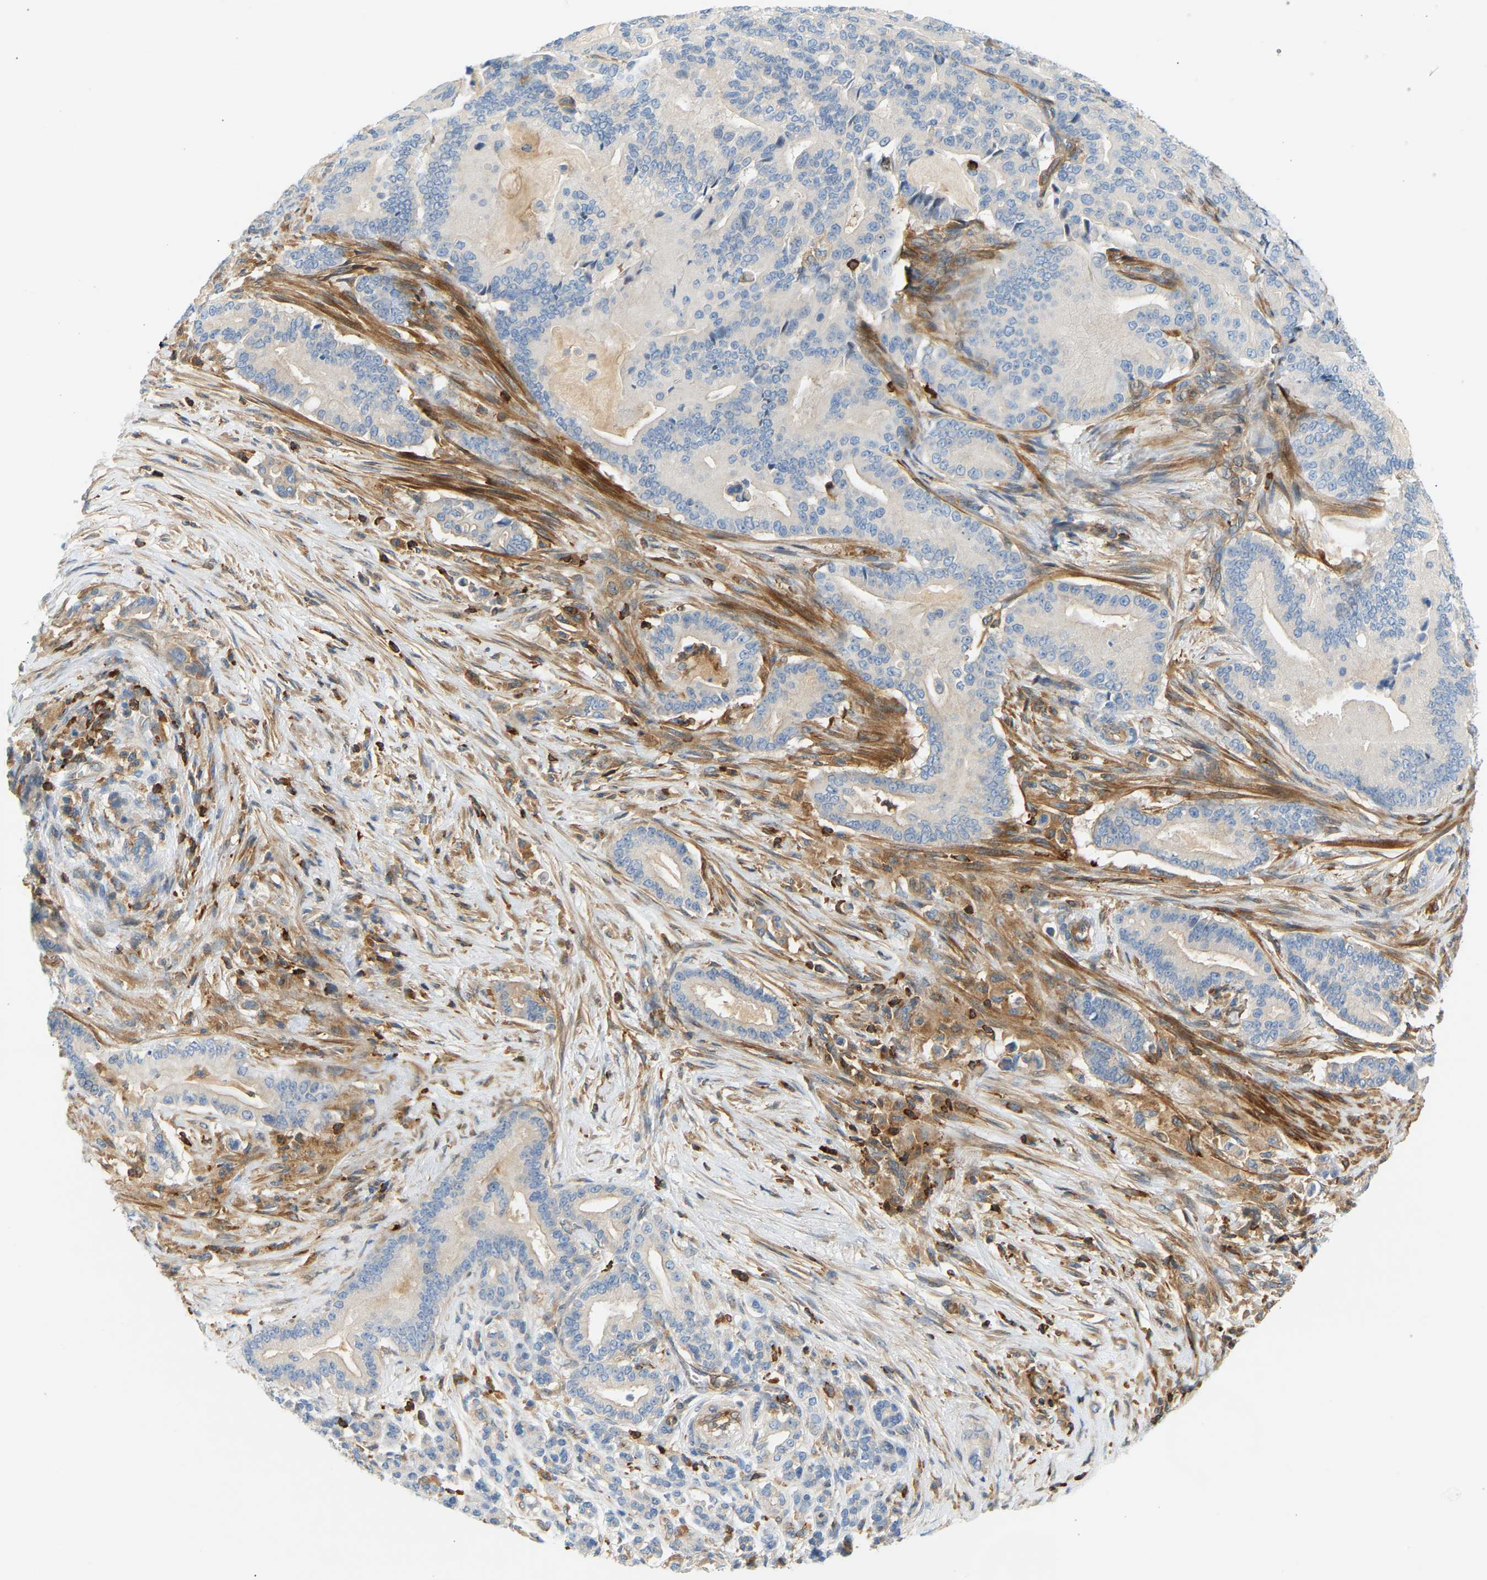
{"staining": {"intensity": "negative", "quantity": "none", "location": "none"}, "tissue": "pancreatic cancer", "cell_type": "Tumor cells", "image_type": "cancer", "snomed": [{"axis": "morphology", "description": "Normal tissue, NOS"}, {"axis": "morphology", "description": "Adenocarcinoma, NOS"}, {"axis": "topography", "description": "Pancreas"}], "caption": "An immunohistochemistry (IHC) photomicrograph of pancreatic adenocarcinoma is shown. There is no staining in tumor cells of pancreatic adenocarcinoma.", "gene": "FNBP1", "patient": {"sex": "male", "age": 63}}